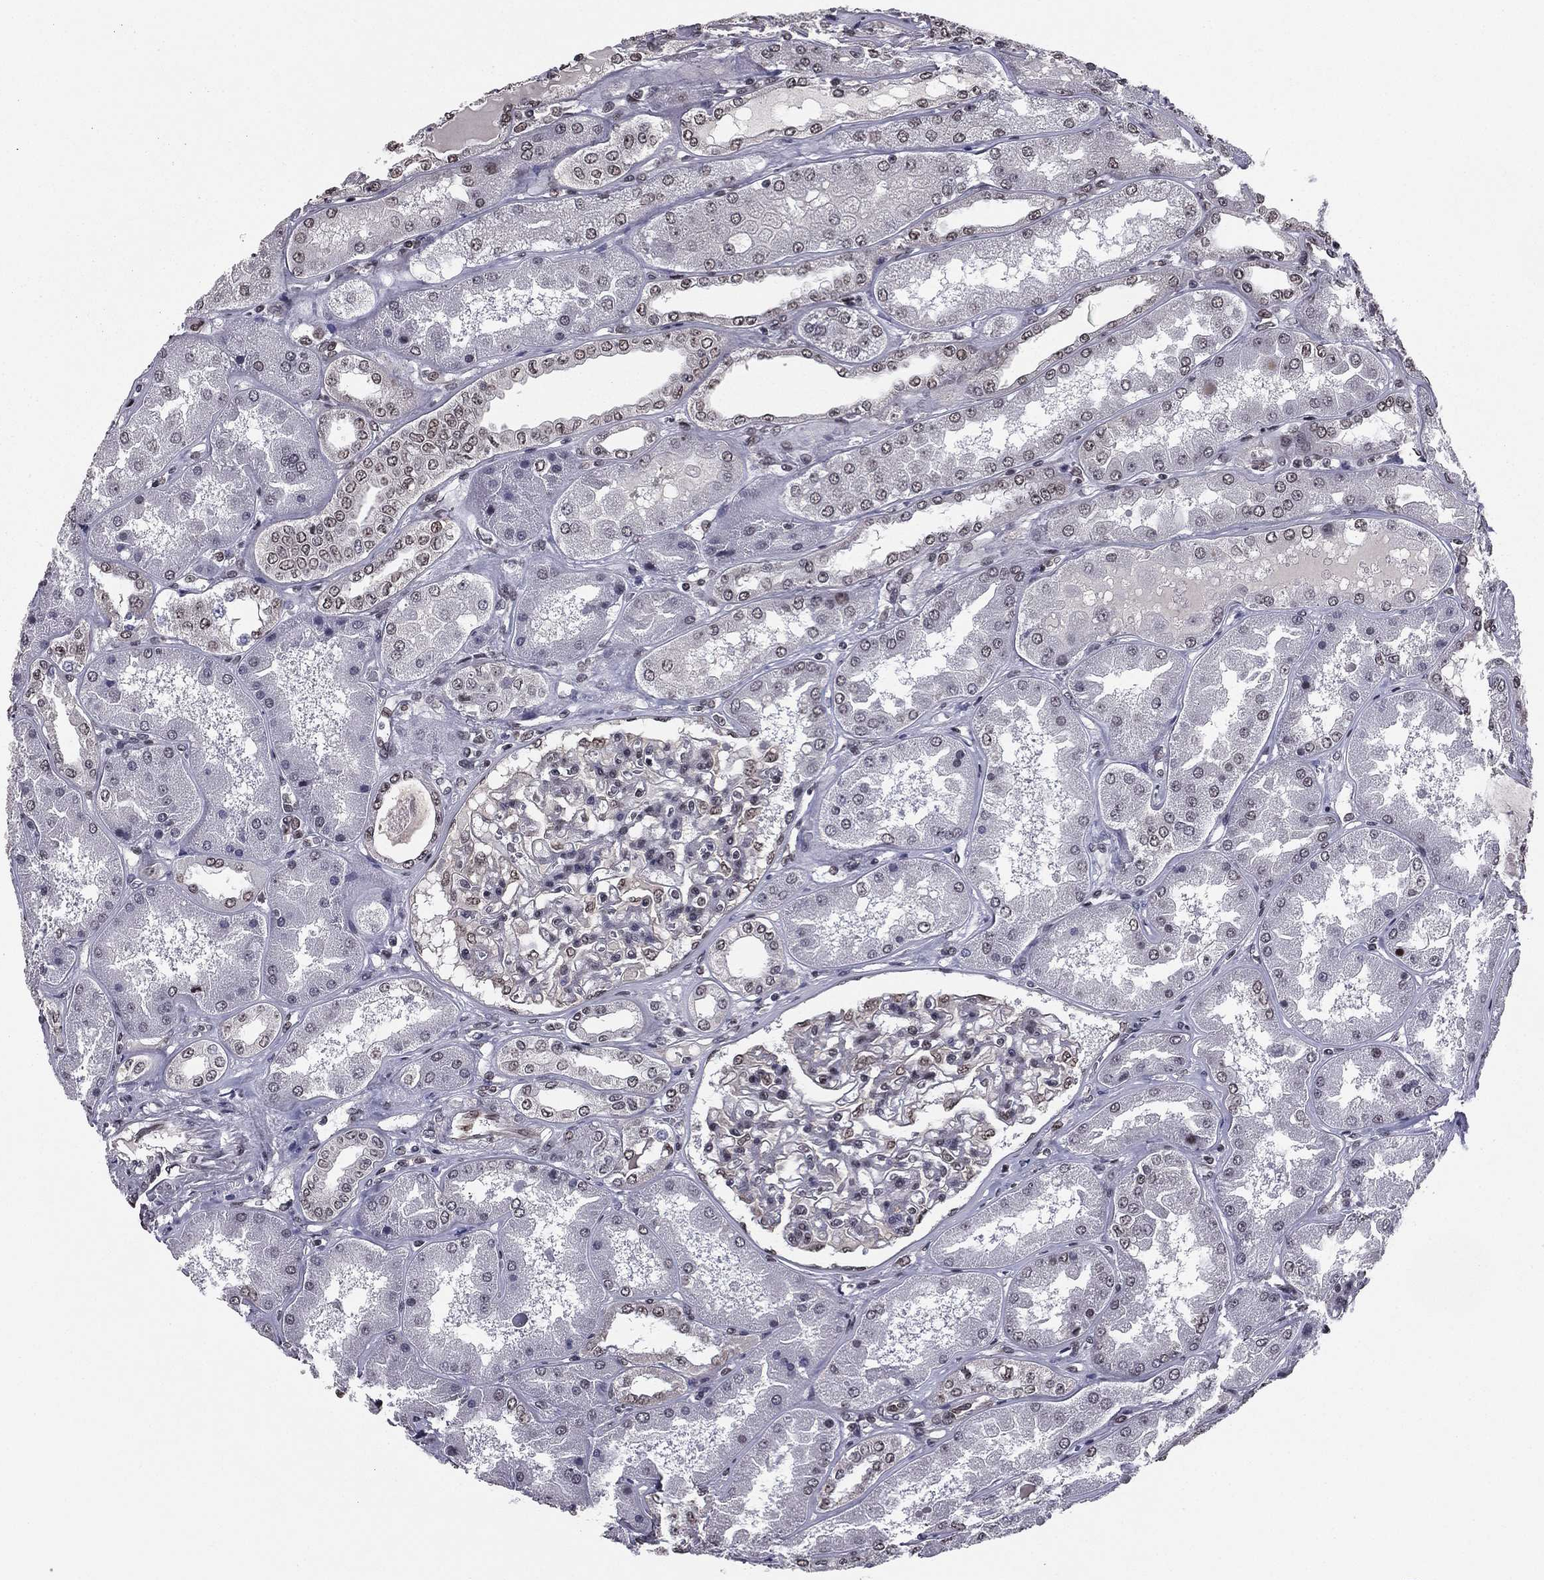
{"staining": {"intensity": "negative", "quantity": "none", "location": "none"}, "tissue": "kidney", "cell_type": "Cells in glomeruli", "image_type": "normal", "snomed": [{"axis": "morphology", "description": "Normal tissue, NOS"}, {"axis": "topography", "description": "Kidney"}], "caption": "Protein analysis of benign kidney demonstrates no significant expression in cells in glomeruli. (Stains: DAB (3,3'-diaminobenzidine) IHC with hematoxylin counter stain, Microscopy: brightfield microscopy at high magnification).", "gene": "RARB", "patient": {"sex": "female", "age": 56}}